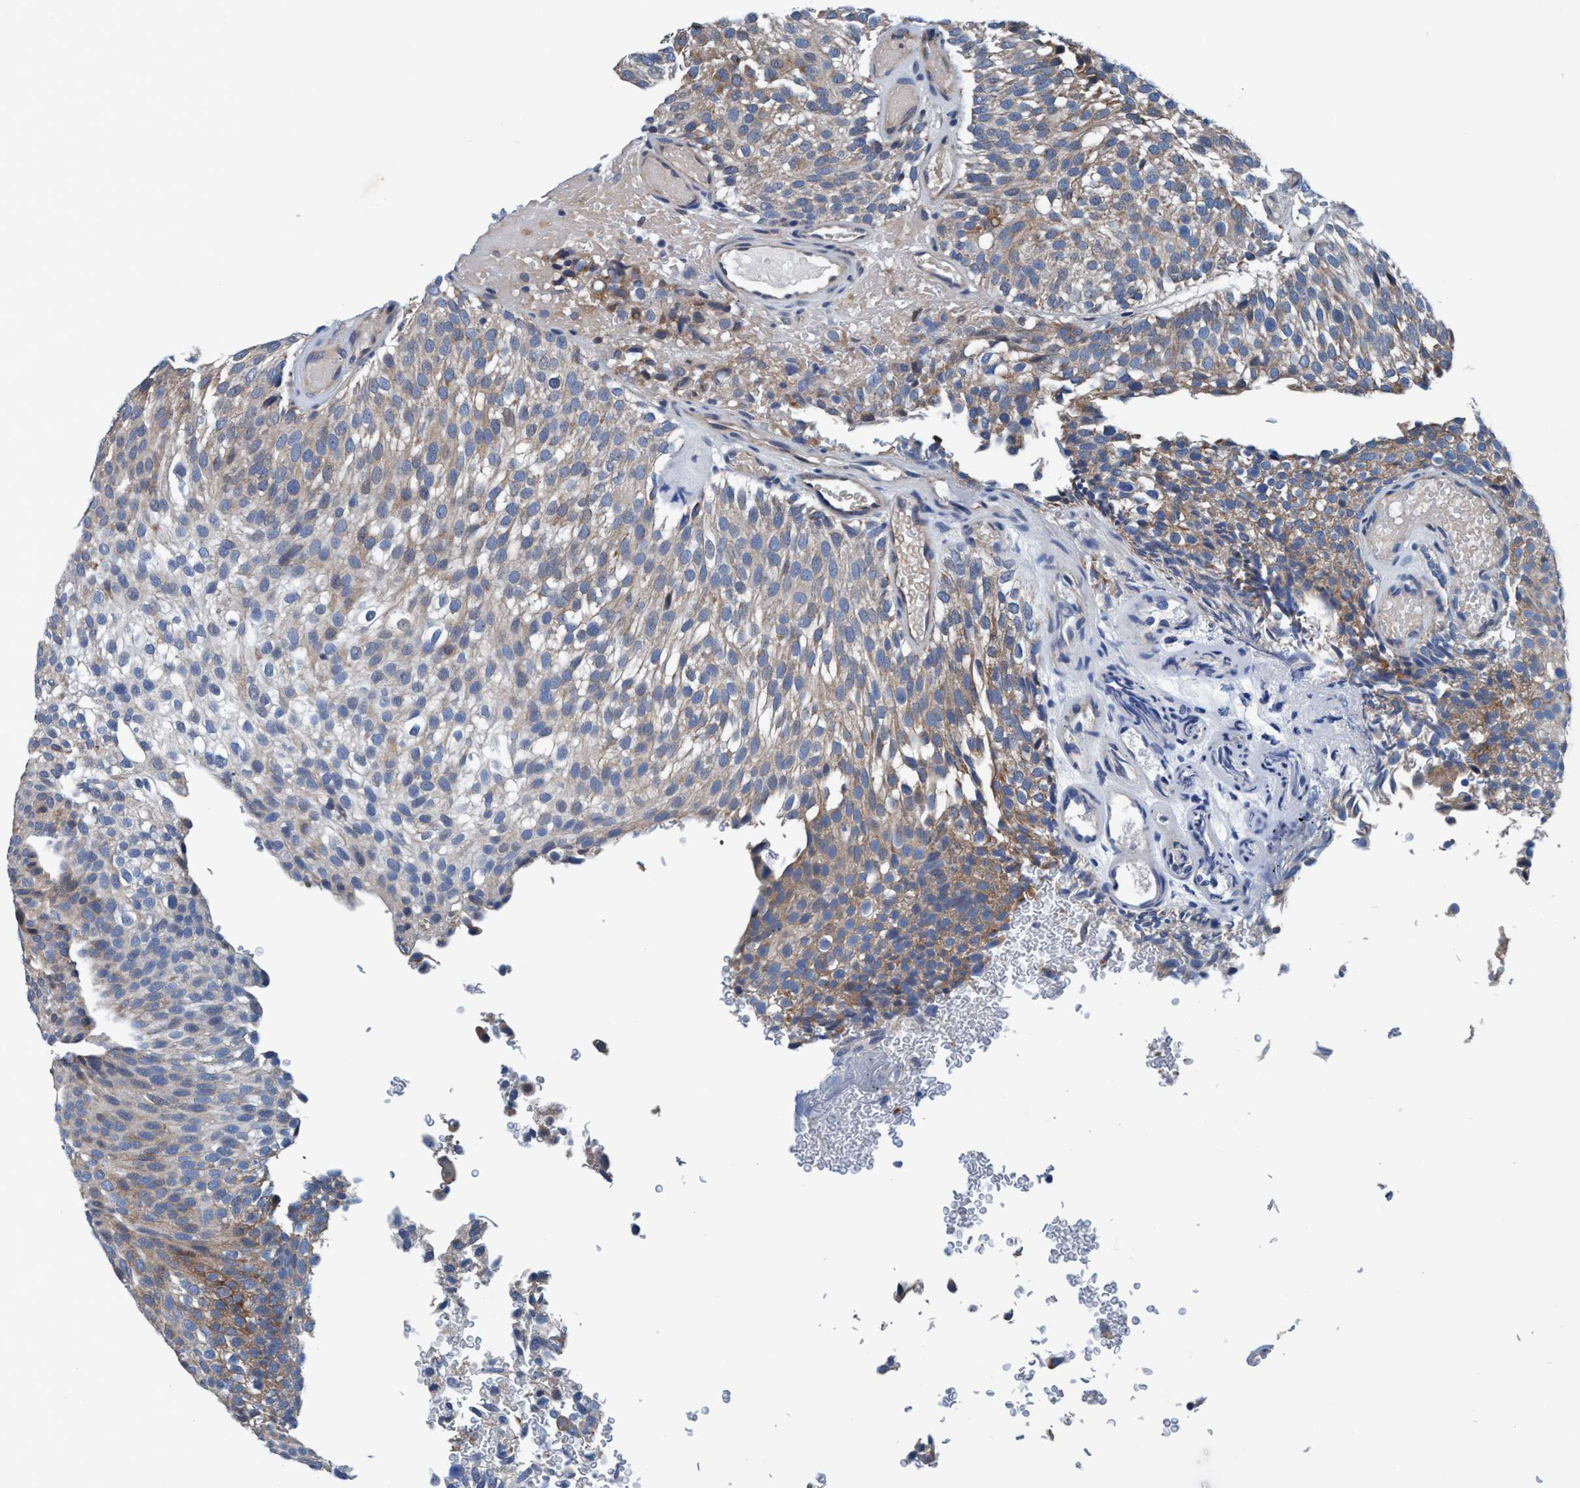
{"staining": {"intensity": "moderate", "quantity": ">75%", "location": "cytoplasmic/membranous"}, "tissue": "urothelial cancer", "cell_type": "Tumor cells", "image_type": "cancer", "snomed": [{"axis": "morphology", "description": "Urothelial carcinoma, Low grade"}, {"axis": "topography", "description": "Urinary bladder"}], "caption": "An image showing moderate cytoplasmic/membranous positivity in about >75% of tumor cells in urothelial carcinoma (low-grade), as visualized by brown immunohistochemical staining.", "gene": "TMEM94", "patient": {"sex": "male", "age": 78}}